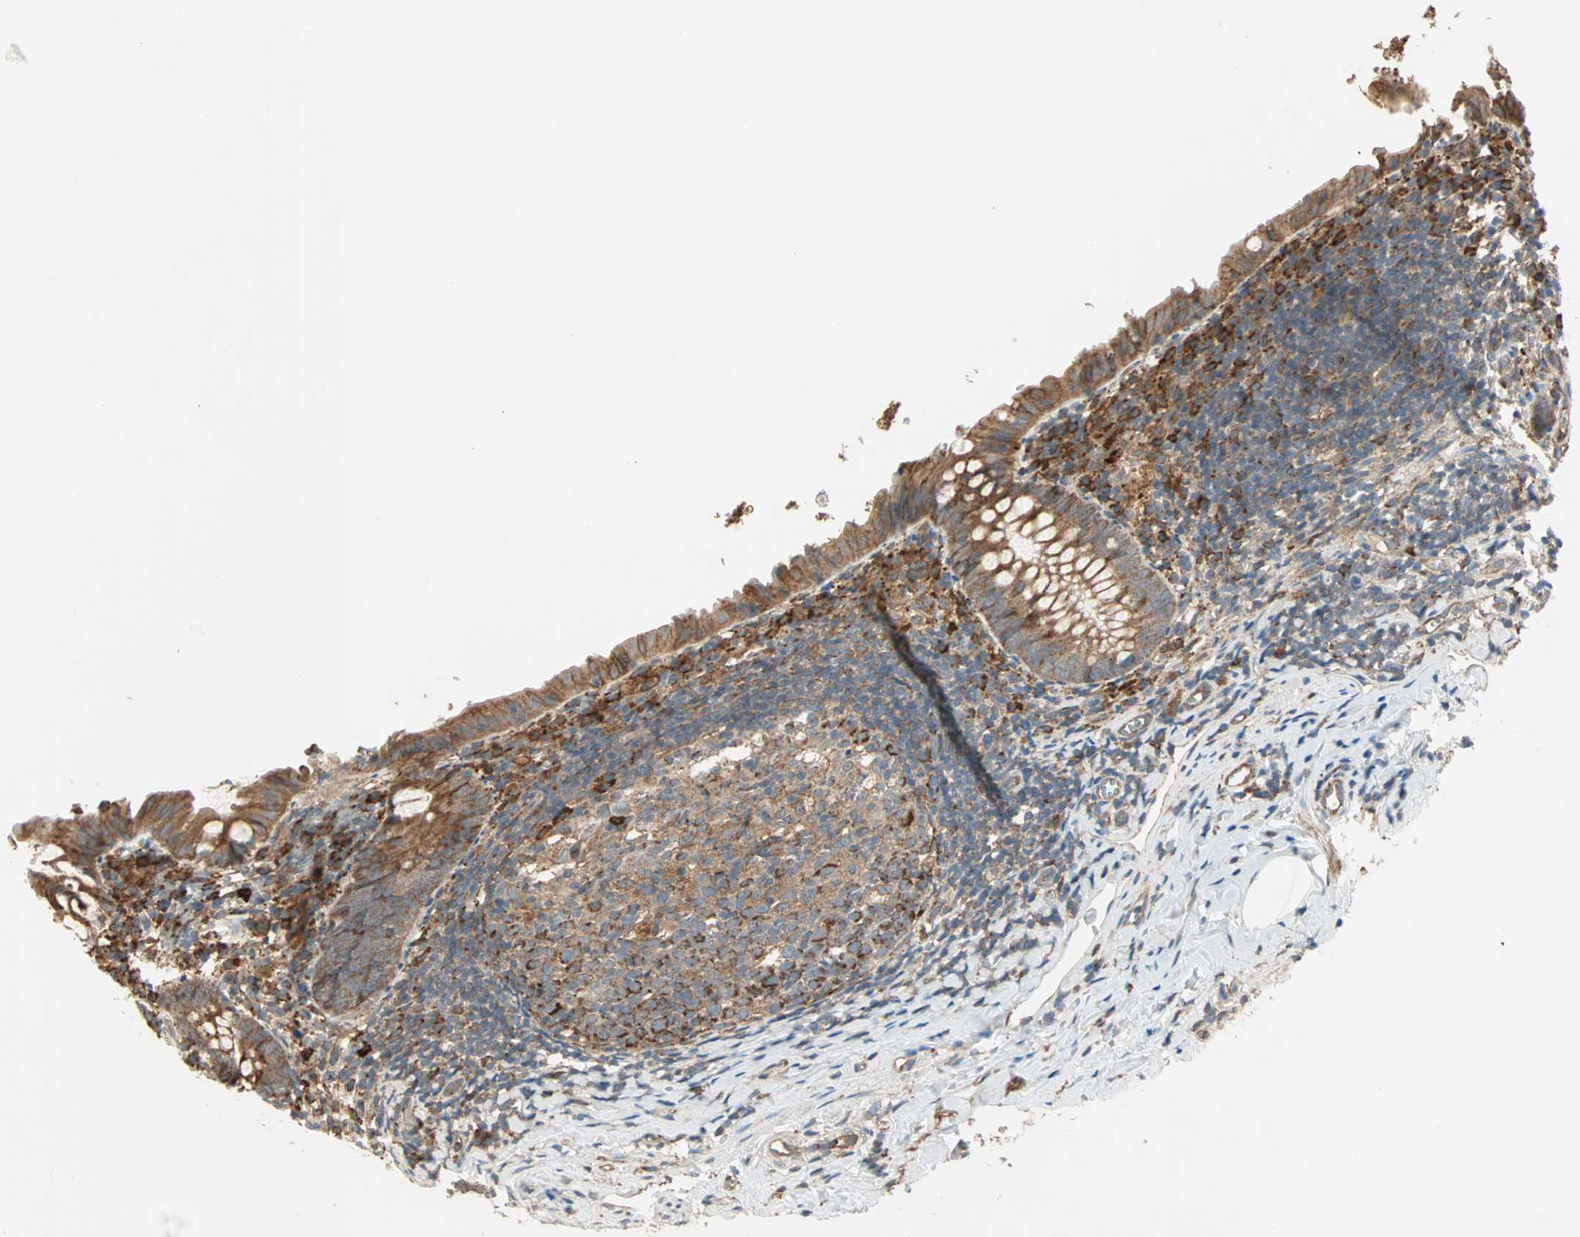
{"staining": {"intensity": "strong", "quantity": ">75%", "location": "cytoplasmic/membranous"}, "tissue": "appendix", "cell_type": "Glandular cells", "image_type": "normal", "snomed": [{"axis": "morphology", "description": "Normal tissue, NOS"}, {"axis": "topography", "description": "Appendix"}], "caption": "Immunohistochemistry of unremarkable human appendix displays high levels of strong cytoplasmic/membranous positivity in approximately >75% of glandular cells.", "gene": "P4HA1", "patient": {"sex": "female", "age": 10}}